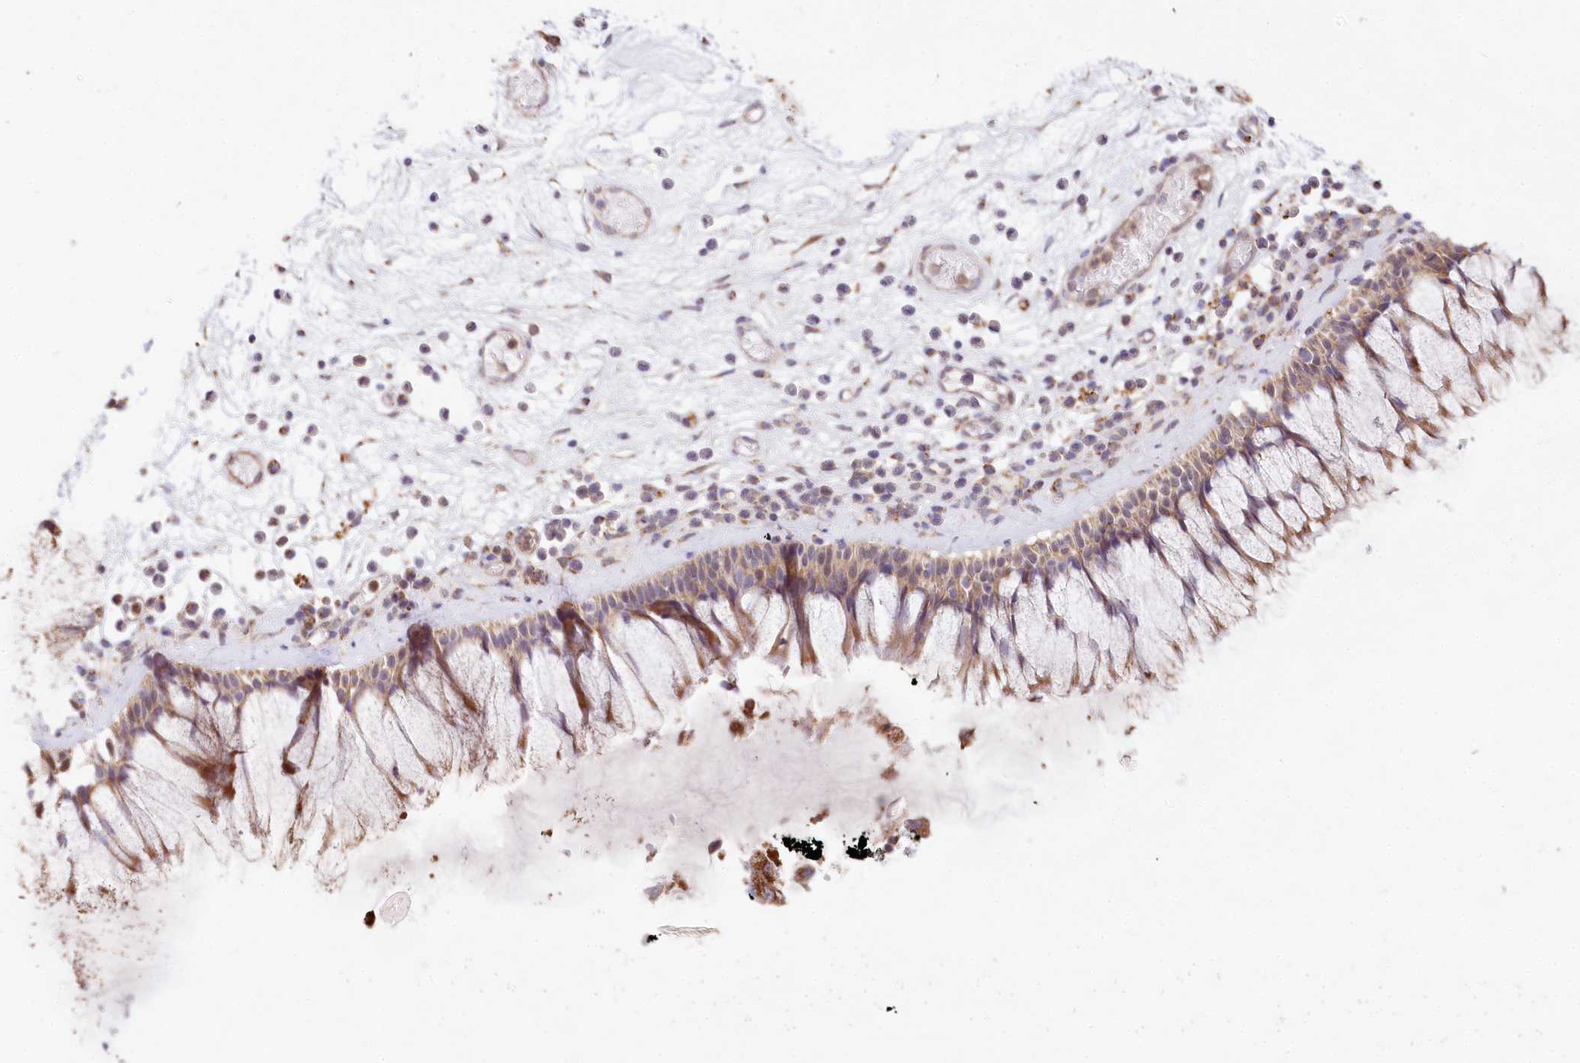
{"staining": {"intensity": "moderate", "quantity": ">75%", "location": "cytoplasmic/membranous"}, "tissue": "nasopharynx", "cell_type": "Respiratory epithelial cells", "image_type": "normal", "snomed": [{"axis": "morphology", "description": "Normal tissue, NOS"}, {"axis": "morphology", "description": "Inflammation, NOS"}, {"axis": "topography", "description": "Nasopharynx"}], "caption": "Brown immunohistochemical staining in benign nasopharynx demonstrates moderate cytoplasmic/membranous expression in approximately >75% of respiratory epithelial cells. (DAB = brown stain, brightfield microscopy at high magnification).", "gene": "TASOR2", "patient": {"sex": "male", "age": 70}}